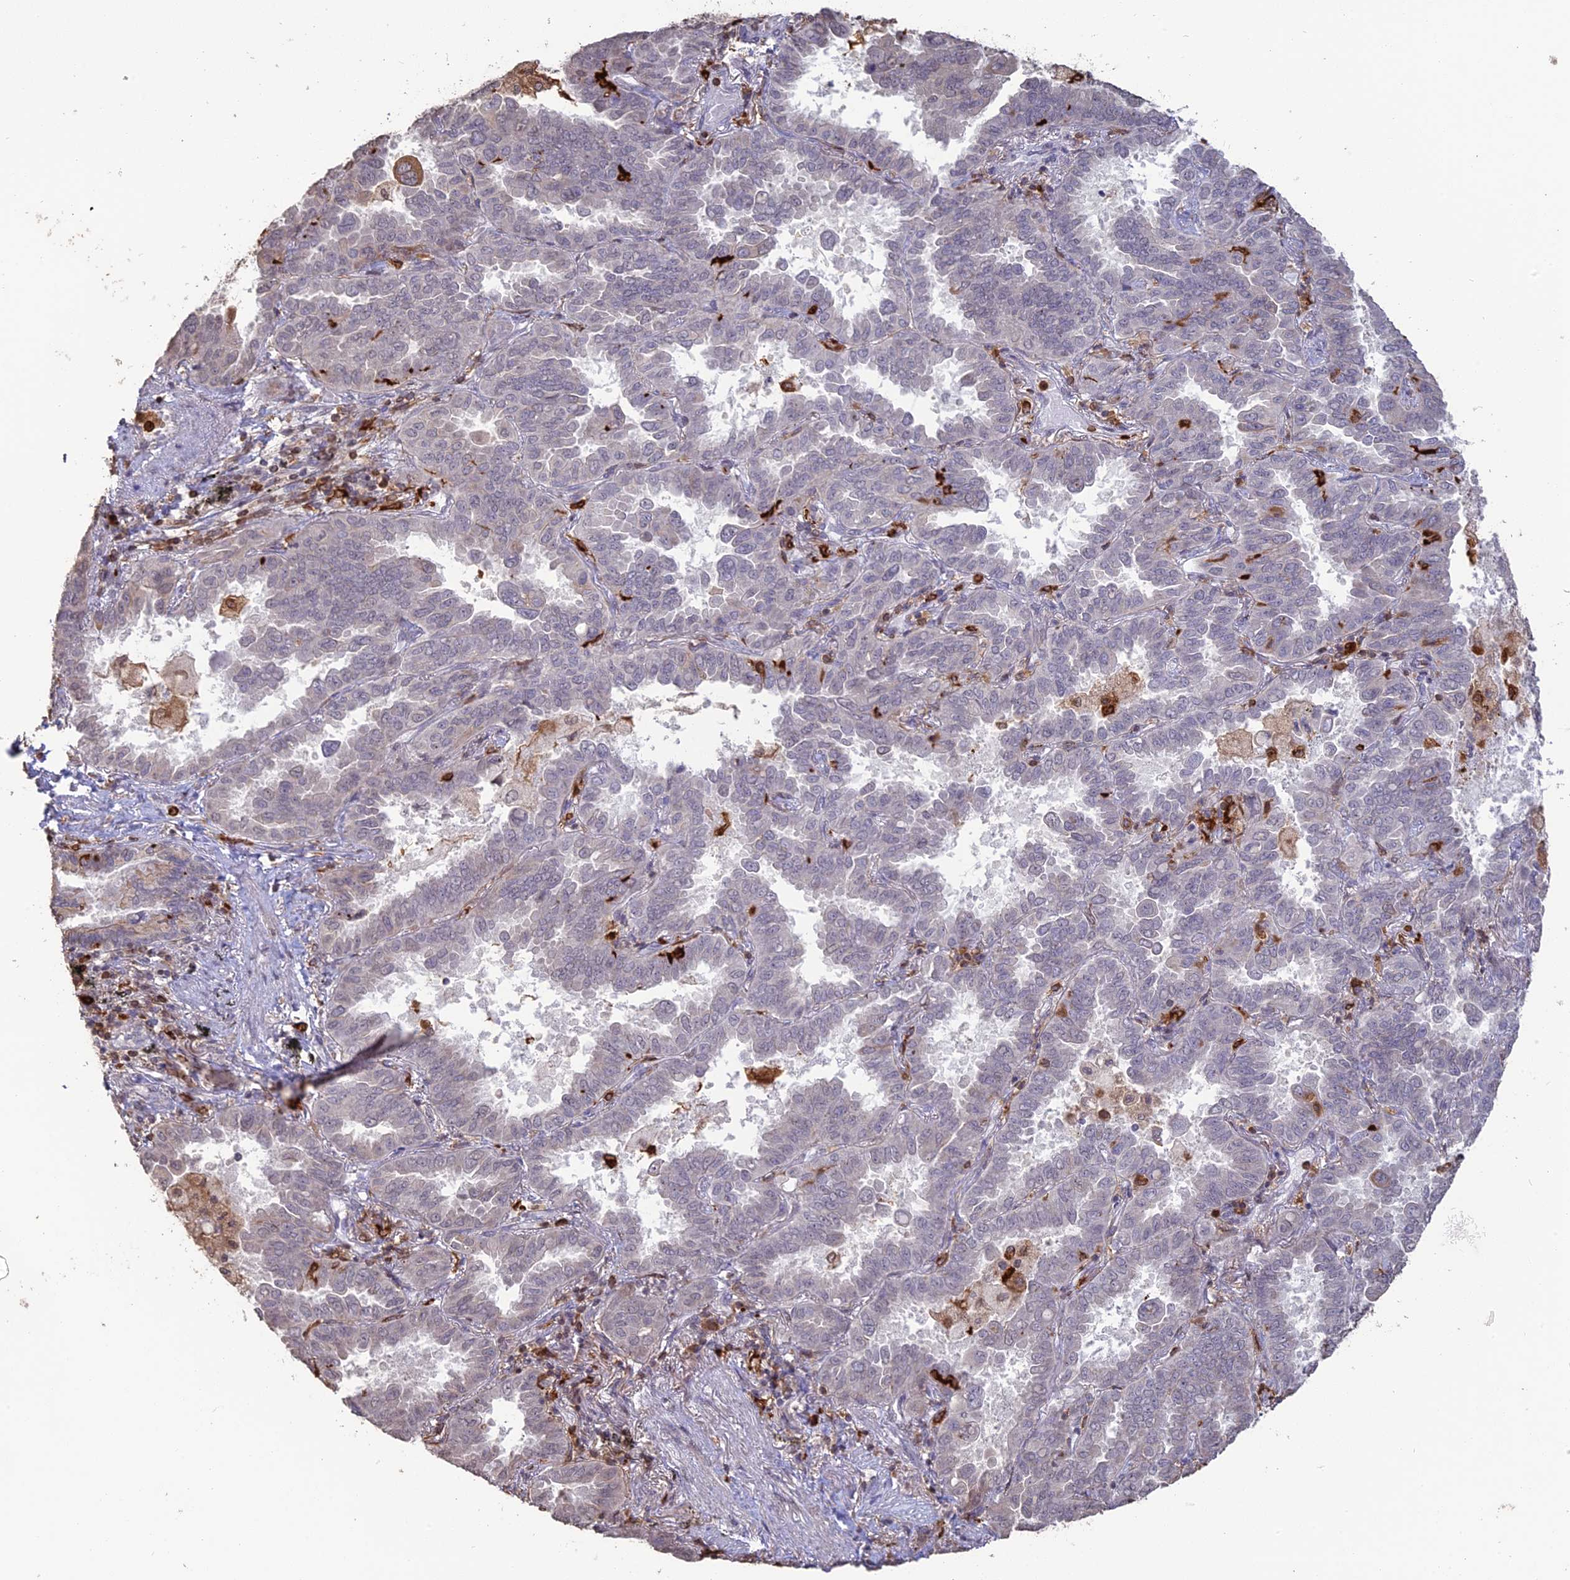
{"staining": {"intensity": "negative", "quantity": "none", "location": "none"}, "tissue": "lung cancer", "cell_type": "Tumor cells", "image_type": "cancer", "snomed": [{"axis": "morphology", "description": "Adenocarcinoma, NOS"}, {"axis": "topography", "description": "Lung"}], "caption": "Tumor cells show no significant positivity in adenocarcinoma (lung). (Brightfield microscopy of DAB immunohistochemistry (IHC) at high magnification).", "gene": "APOBR", "patient": {"sex": "male", "age": 64}}